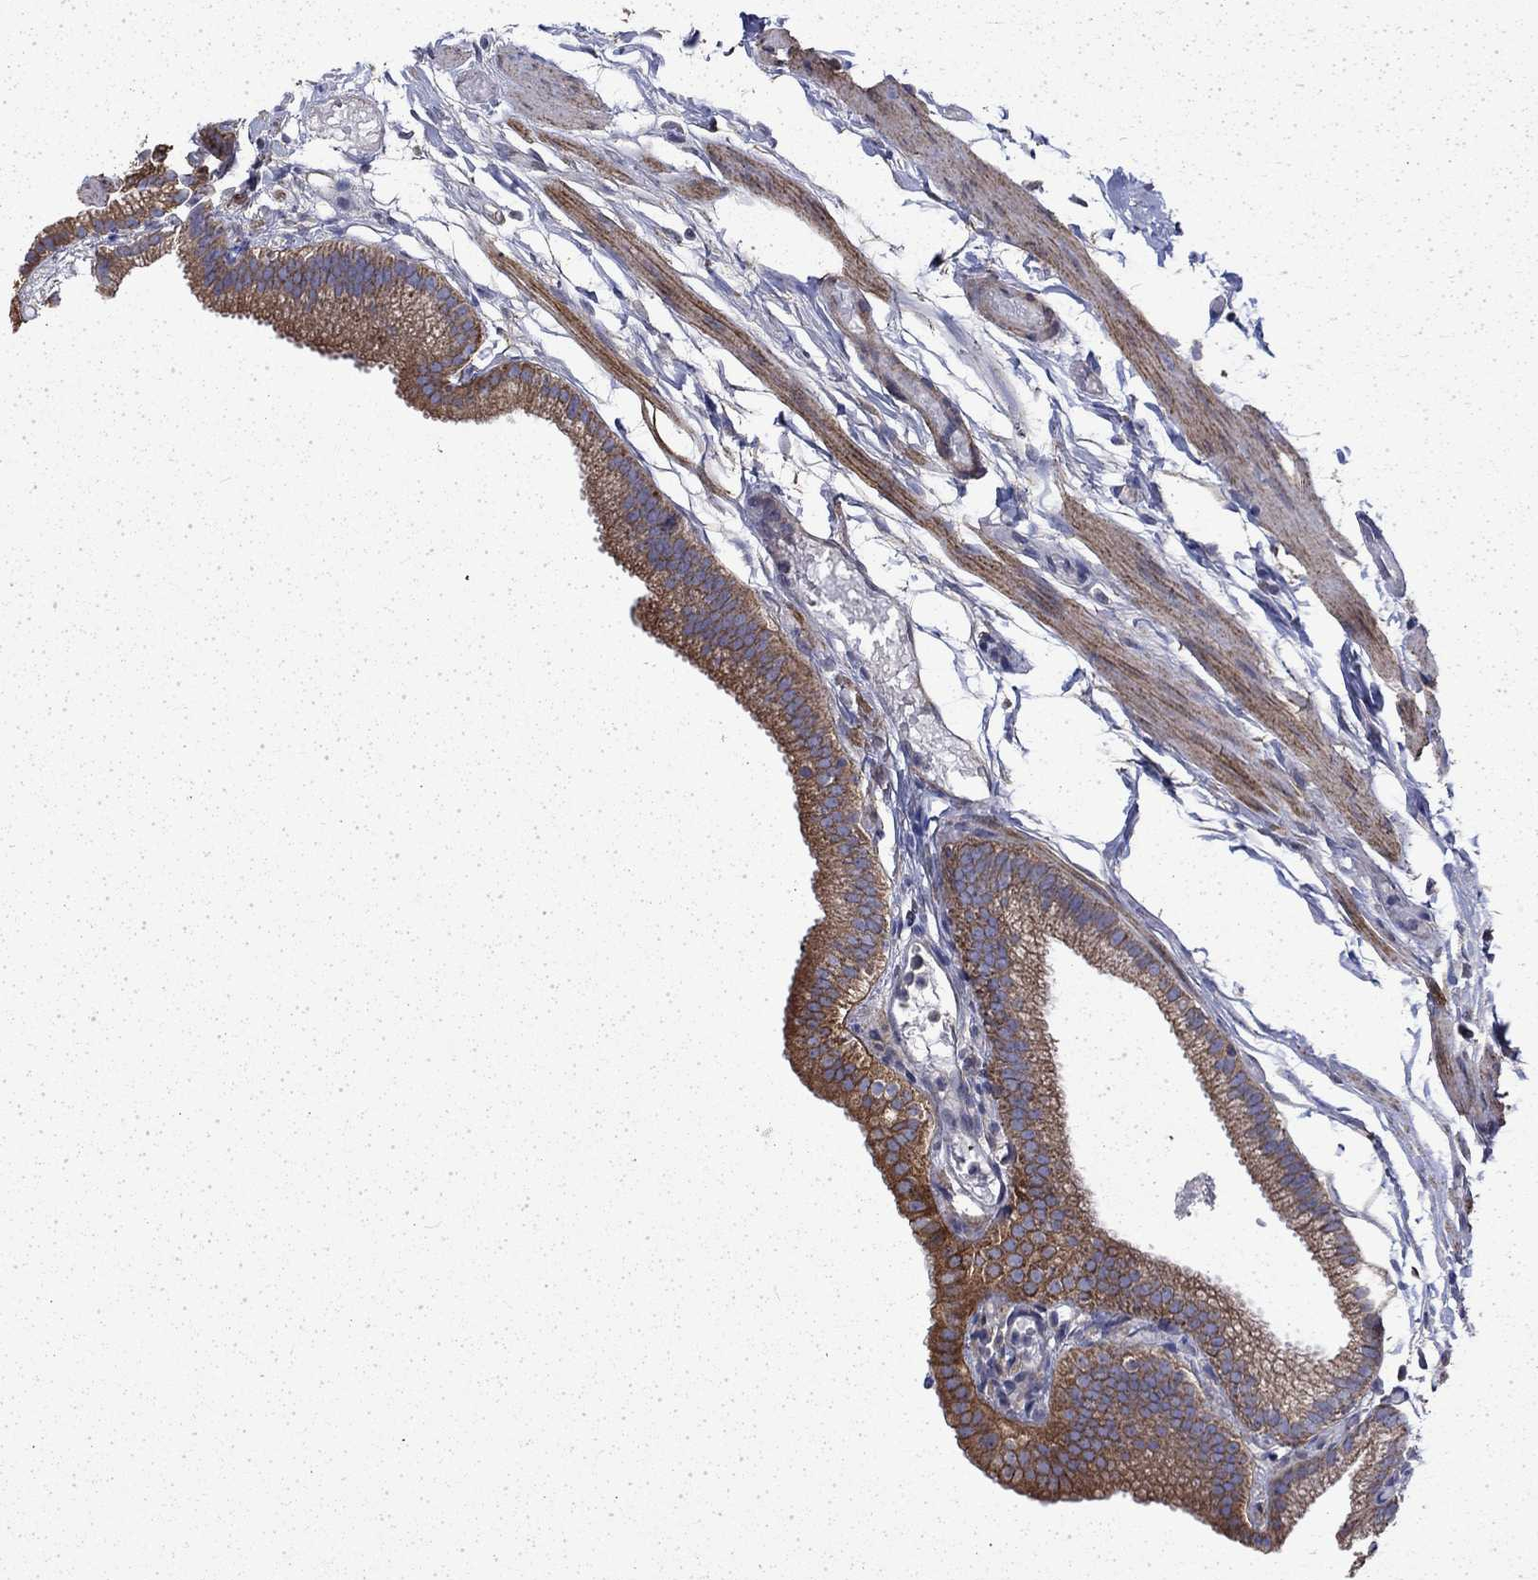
{"staining": {"intensity": "moderate", "quantity": ">75%", "location": "cytoplasmic/membranous"}, "tissue": "gallbladder", "cell_type": "Glandular cells", "image_type": "normal", "snomed": [{"axis": "morphology", "description": "Normal tissue, NOS"}, {"axis": "topography", "description": "Gallbladder"}], "caption": "The immunohistochemical stain labels moderate cytoplasmic/membranous expression in glandular cells of unremarkable gallbladder. (Brightfield microscopy of DAB IHC at high magnification).", "gene": "DTNA", "patient": {"sex": "female", "age": 45}}